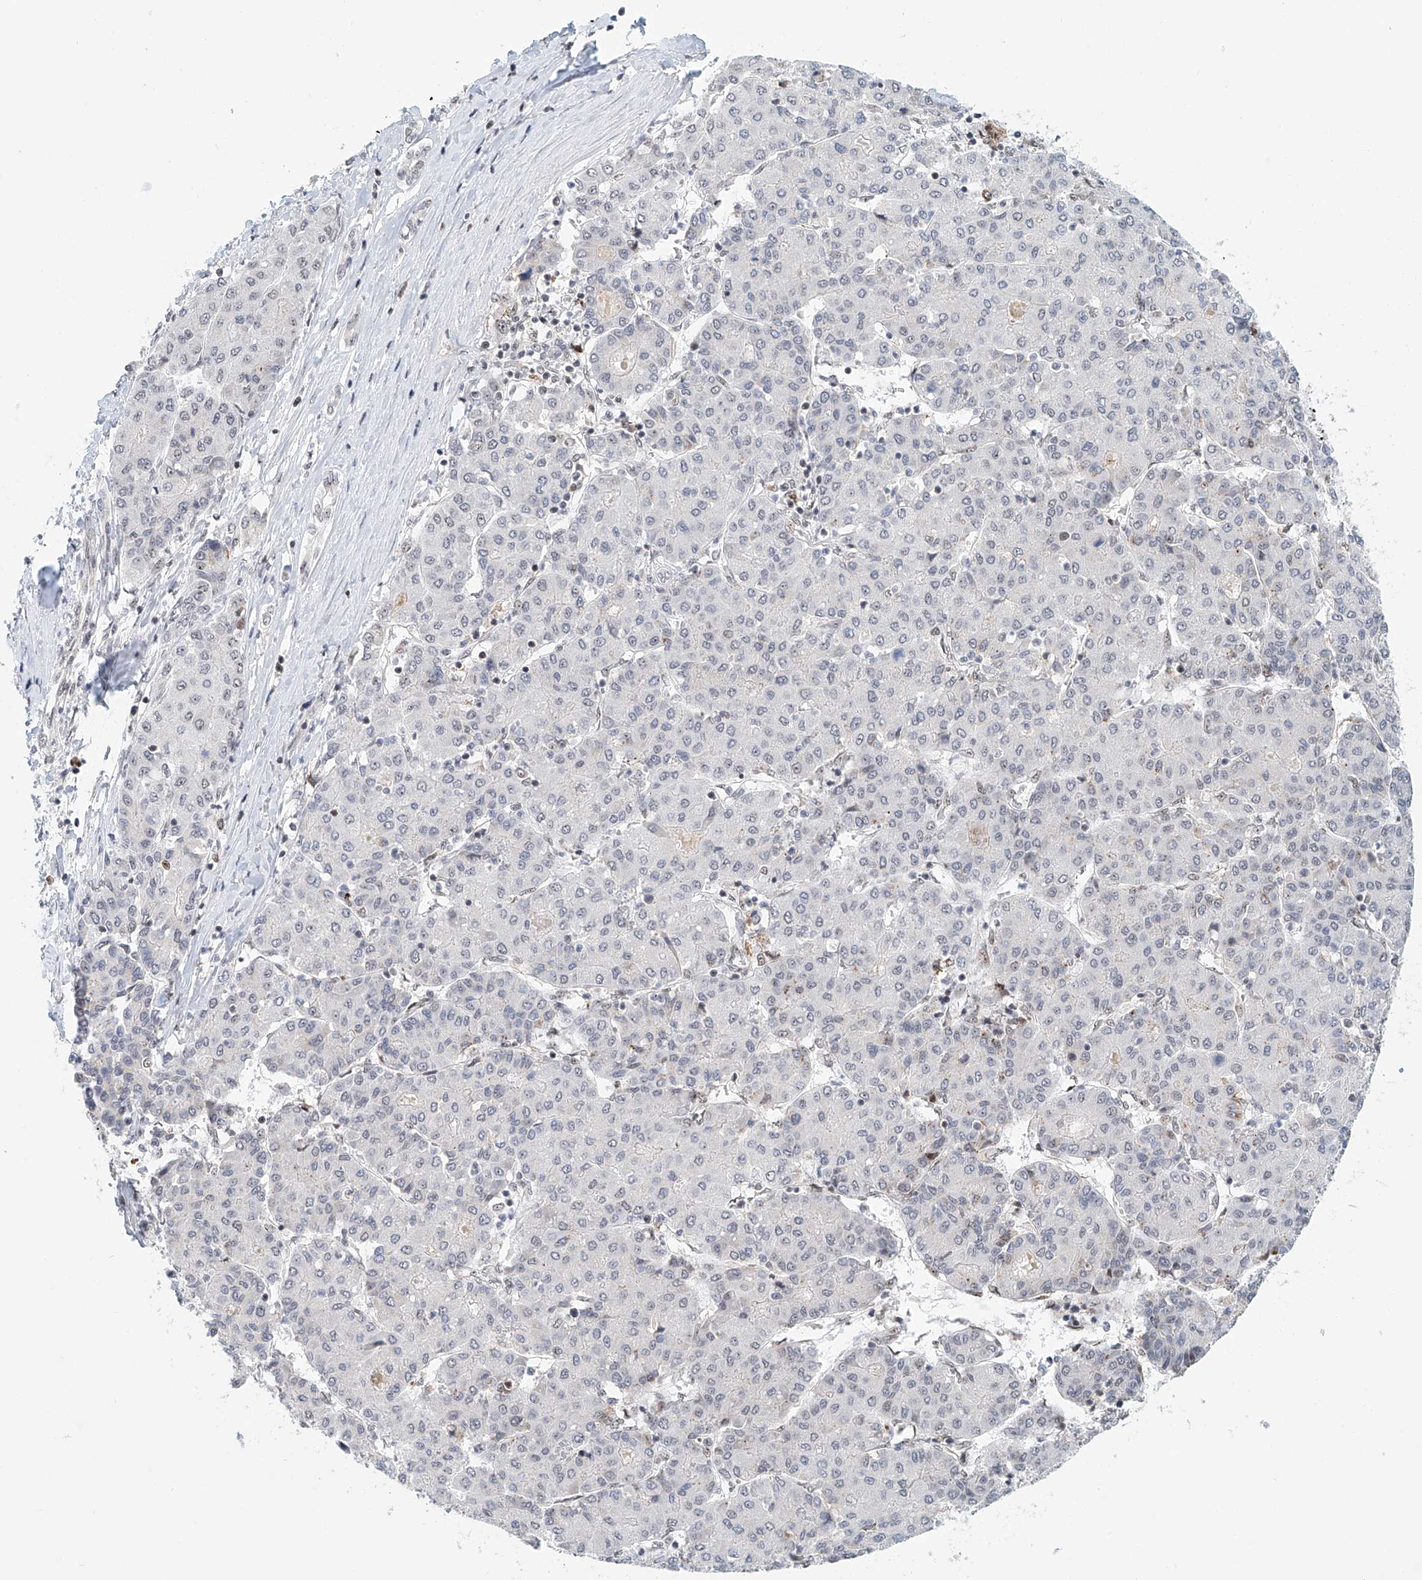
{"staining": {"intensity": "negative", "quantity": "none", "location": "none"}, "tissue": "liver cancer", "cell_type": "Tumor cells", "image_type": "cancer", "snomed": [{"axis": "morphology", "description": "Carcinoma, Hepatocellular, NOS"}, {"axis": "topography", "description": "Liver"}], "caption": "Liver hepatocellular carcinoma was stained to show a protein in brown. There is no significant positivity in tumor cells.", "gene": "PRUNE2", "patient": {"sex": "male", "age": 65}}